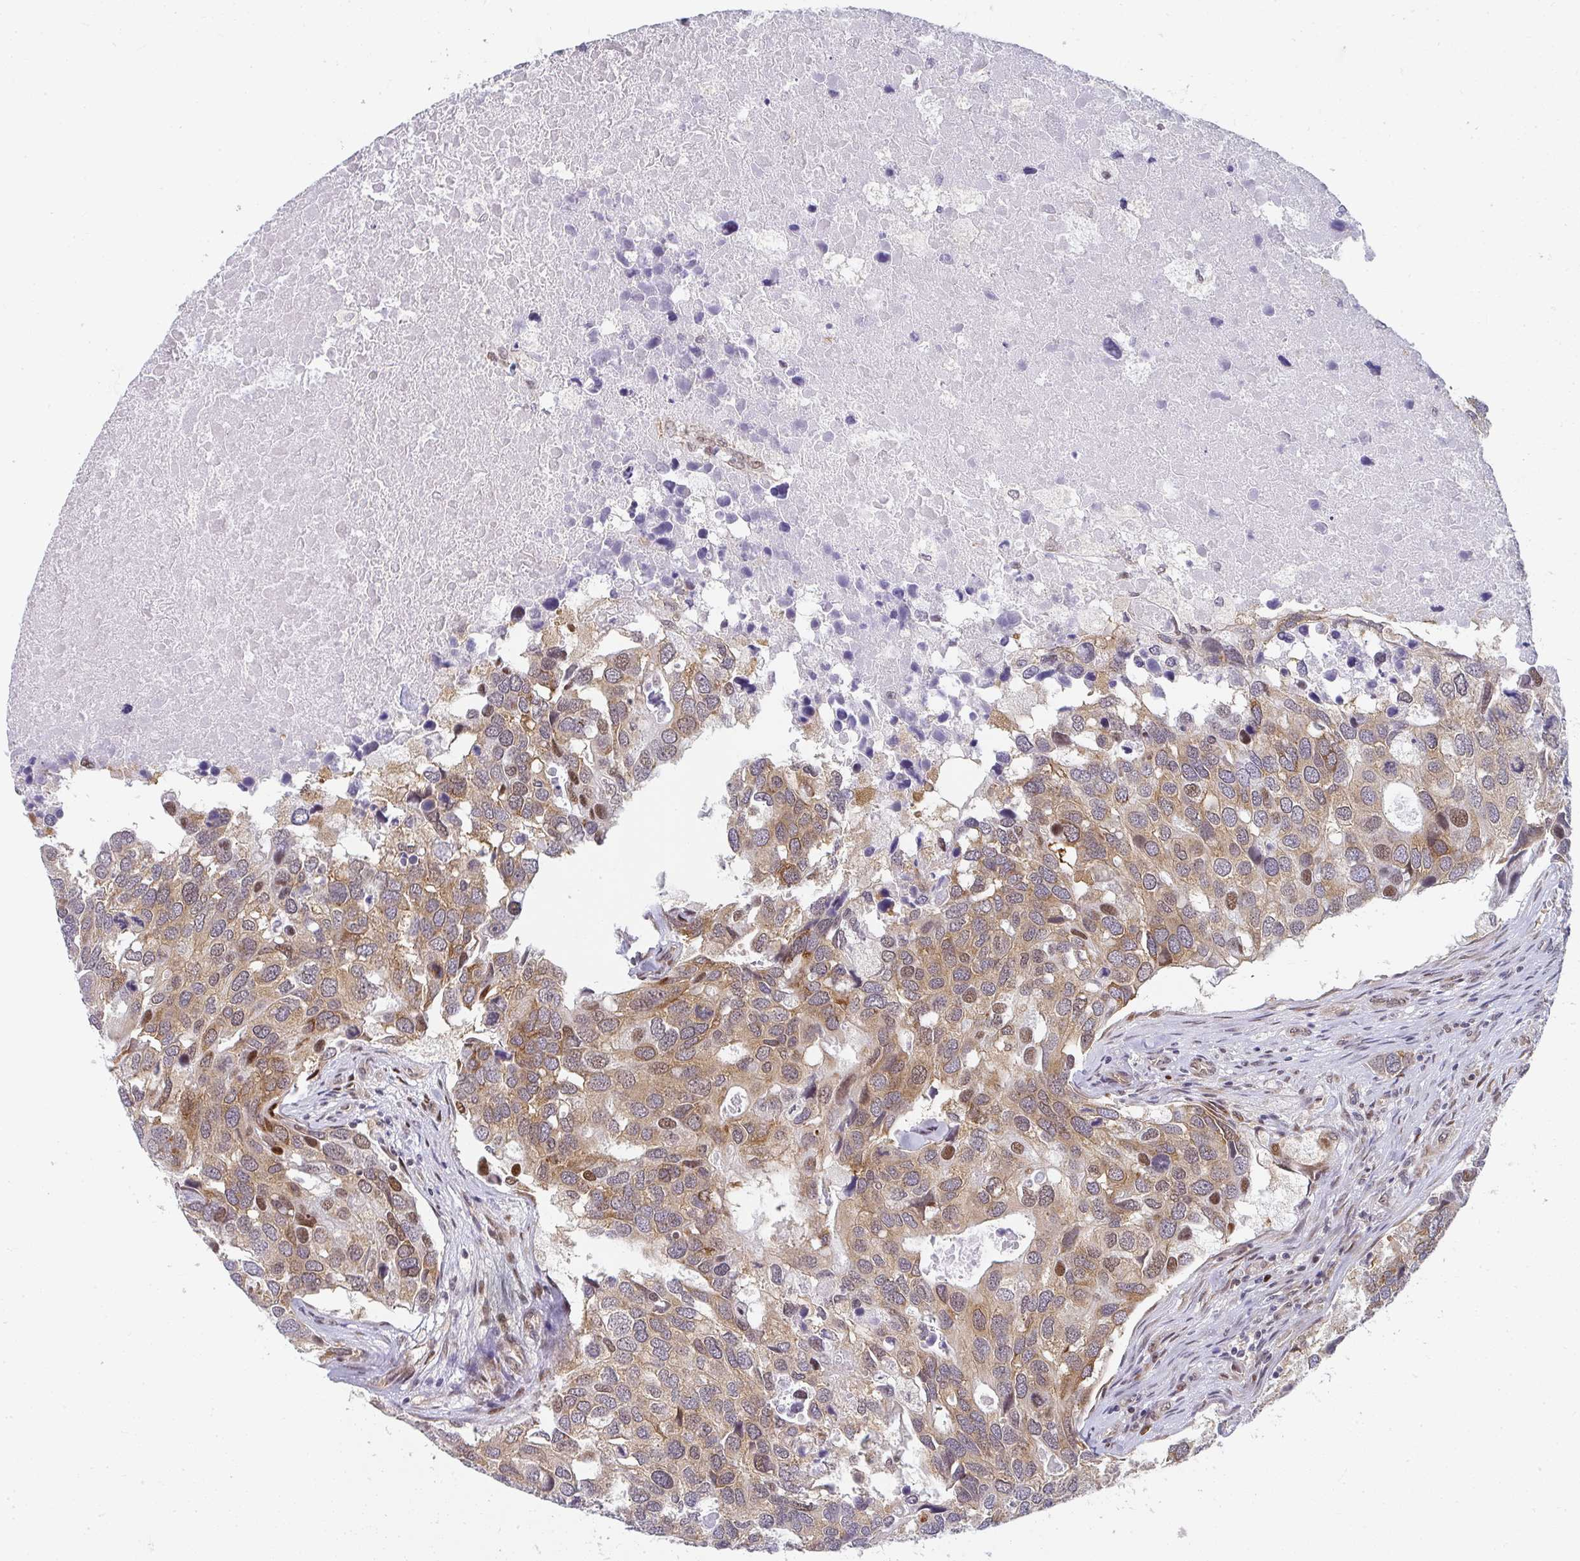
{"staining": {"intensity": "moderate", "quantity": ">75%", "location": "cytoplasmic/membranous,nuclear"}, "tissue": "breast cancer", "cell_type": "Tumor cells", "image_type": "cancer", "snomed": [{"axis": "morphology", "description": "Duct carcinoma"}, {"axis": "topography", "description": "Breast"}], "caption": "Tumor cells exhibit moderate cytoplasmic/membranous and nuclear staining in about >75% of cells in infiltrating ductal carcinoma (breast). Ihc stains the protein in brown and the nuclei are stained blue.", "gene": "SYNCRIP", "patient": {"sex": "female", "age": 83}}